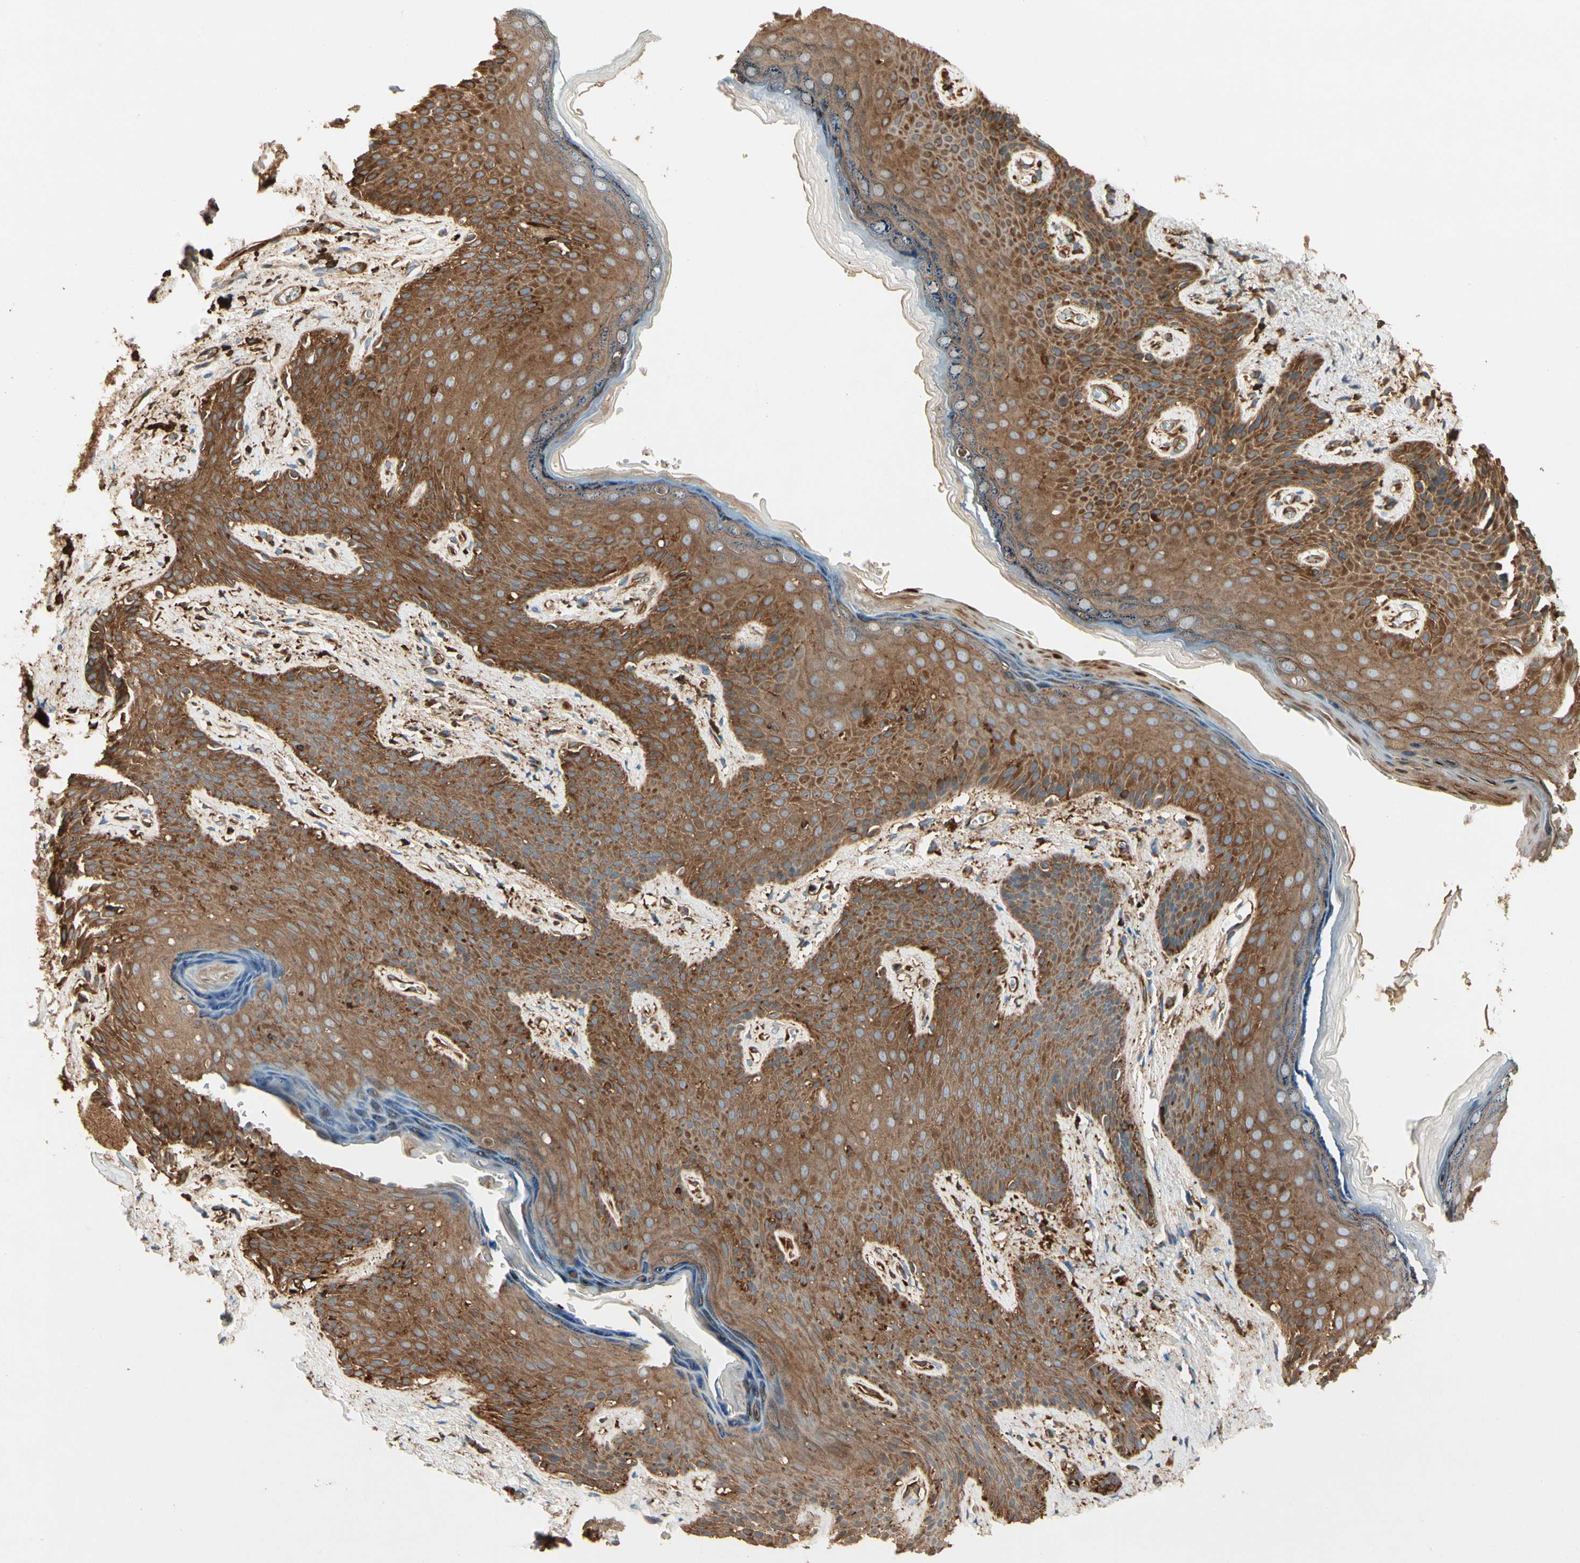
{"staining": {"intensity": "strong", "quantity": ">75%", "location": "cytoplasmic/membranous"}, "tissue": "skin", "cell_type": "Epidermal cells", "image_type": "normal", "snomed": [{"axis": "morphology", "description": "Normal tissue, NOS"}, {"axis": "topography", "description": "Anal"}], "caption": "Immunohistochemical staining of normal skin reveals strong cytoplasmic/membranous protein positivity in approximately >75% of epidermal cells.", "gene": "ARPC2", "patient": {"sex": "female", "age": 46}}